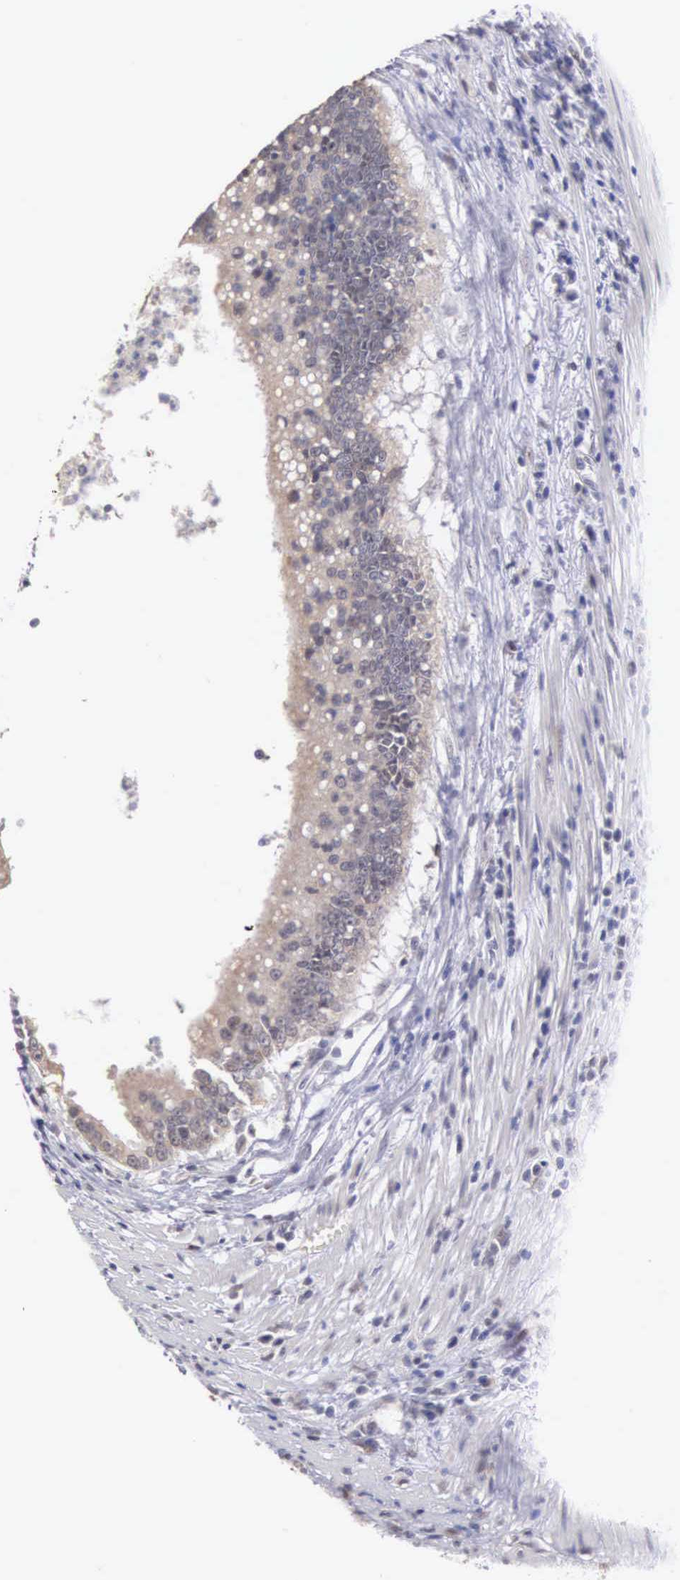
{"staining": {"intensity": "weak", "quantity": "<25%", "location": "cytoplasmic/membranous"}, "tissue": "colorectal cancer", "cell_type": "Tumor cells", "image_type": "cancer", "snomed": [{"axis": "morphology", "description": "Adenocarcinoma, NOS"}, {"axis": "topography", "description": "Rectum"}], "caption": "Micrograph shows no protein staining in tumor cells of adenocarcinoma (colorectal) tissue.", "gene": "HMGXB4", "patient": {"sex": "female", "age": 81}}